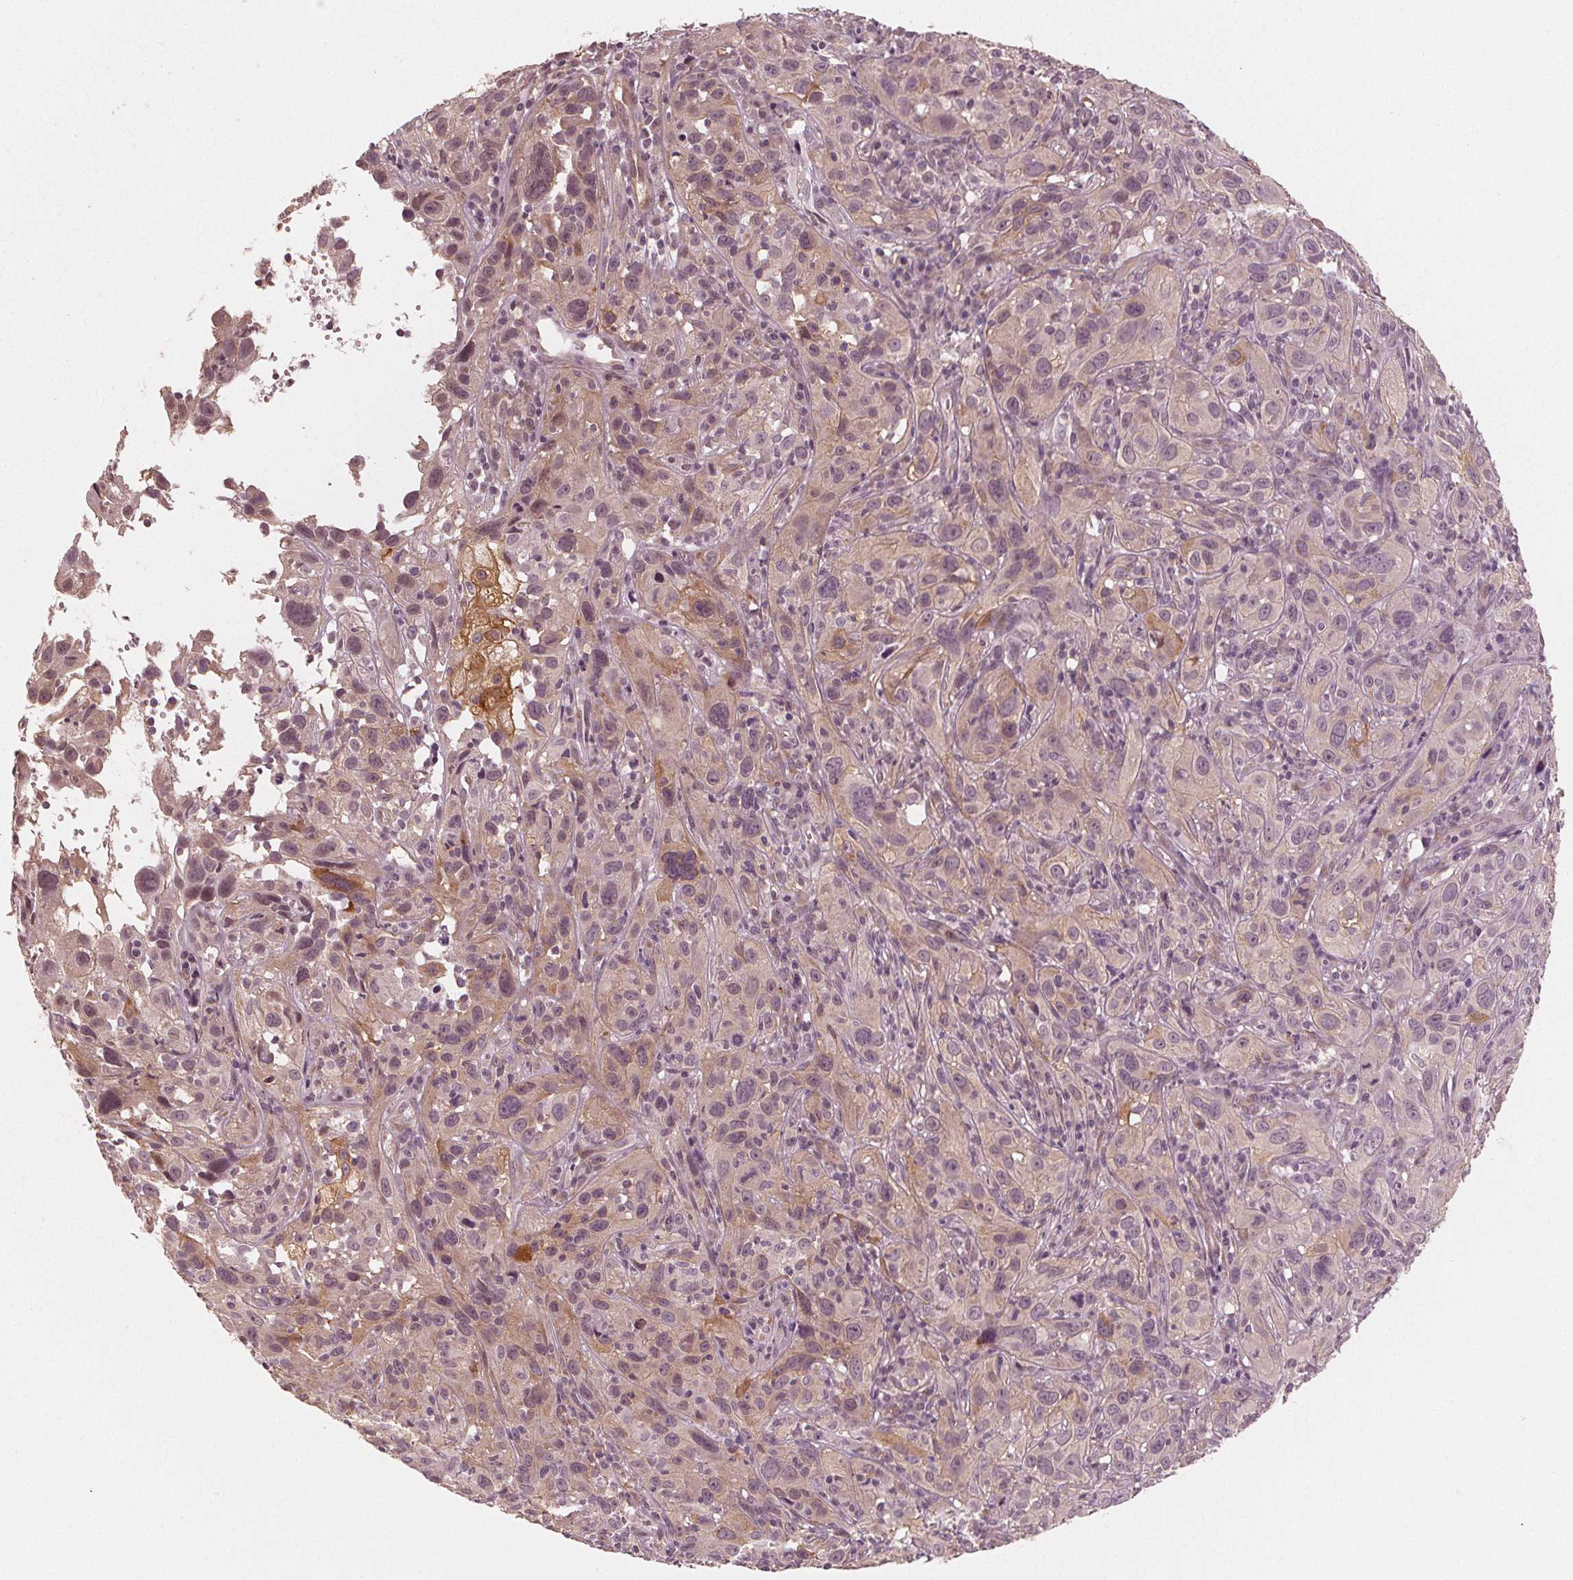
{"staining": {"intensity": "moderate", "quantity": "<25%", "location": "cytoplasmic/membranous"}, "tissue": "cervical cancer", "cell_type": "Tumor cells", "image_type": "cancer", "snomed": [{"axis": "morphology", "description": "Squamous cell carcinoma, NOS"}, {"axis": "topography", "description": "Cervix"}], "caption": "Human cervical squamous cell carcinoma stained with a brown dye exhibits moderate cytoplasmic/membranous positive expression in about <25% of tumor cells.", "gene": "CLBA1", "patient": {"sex": "female", "age": 37}}